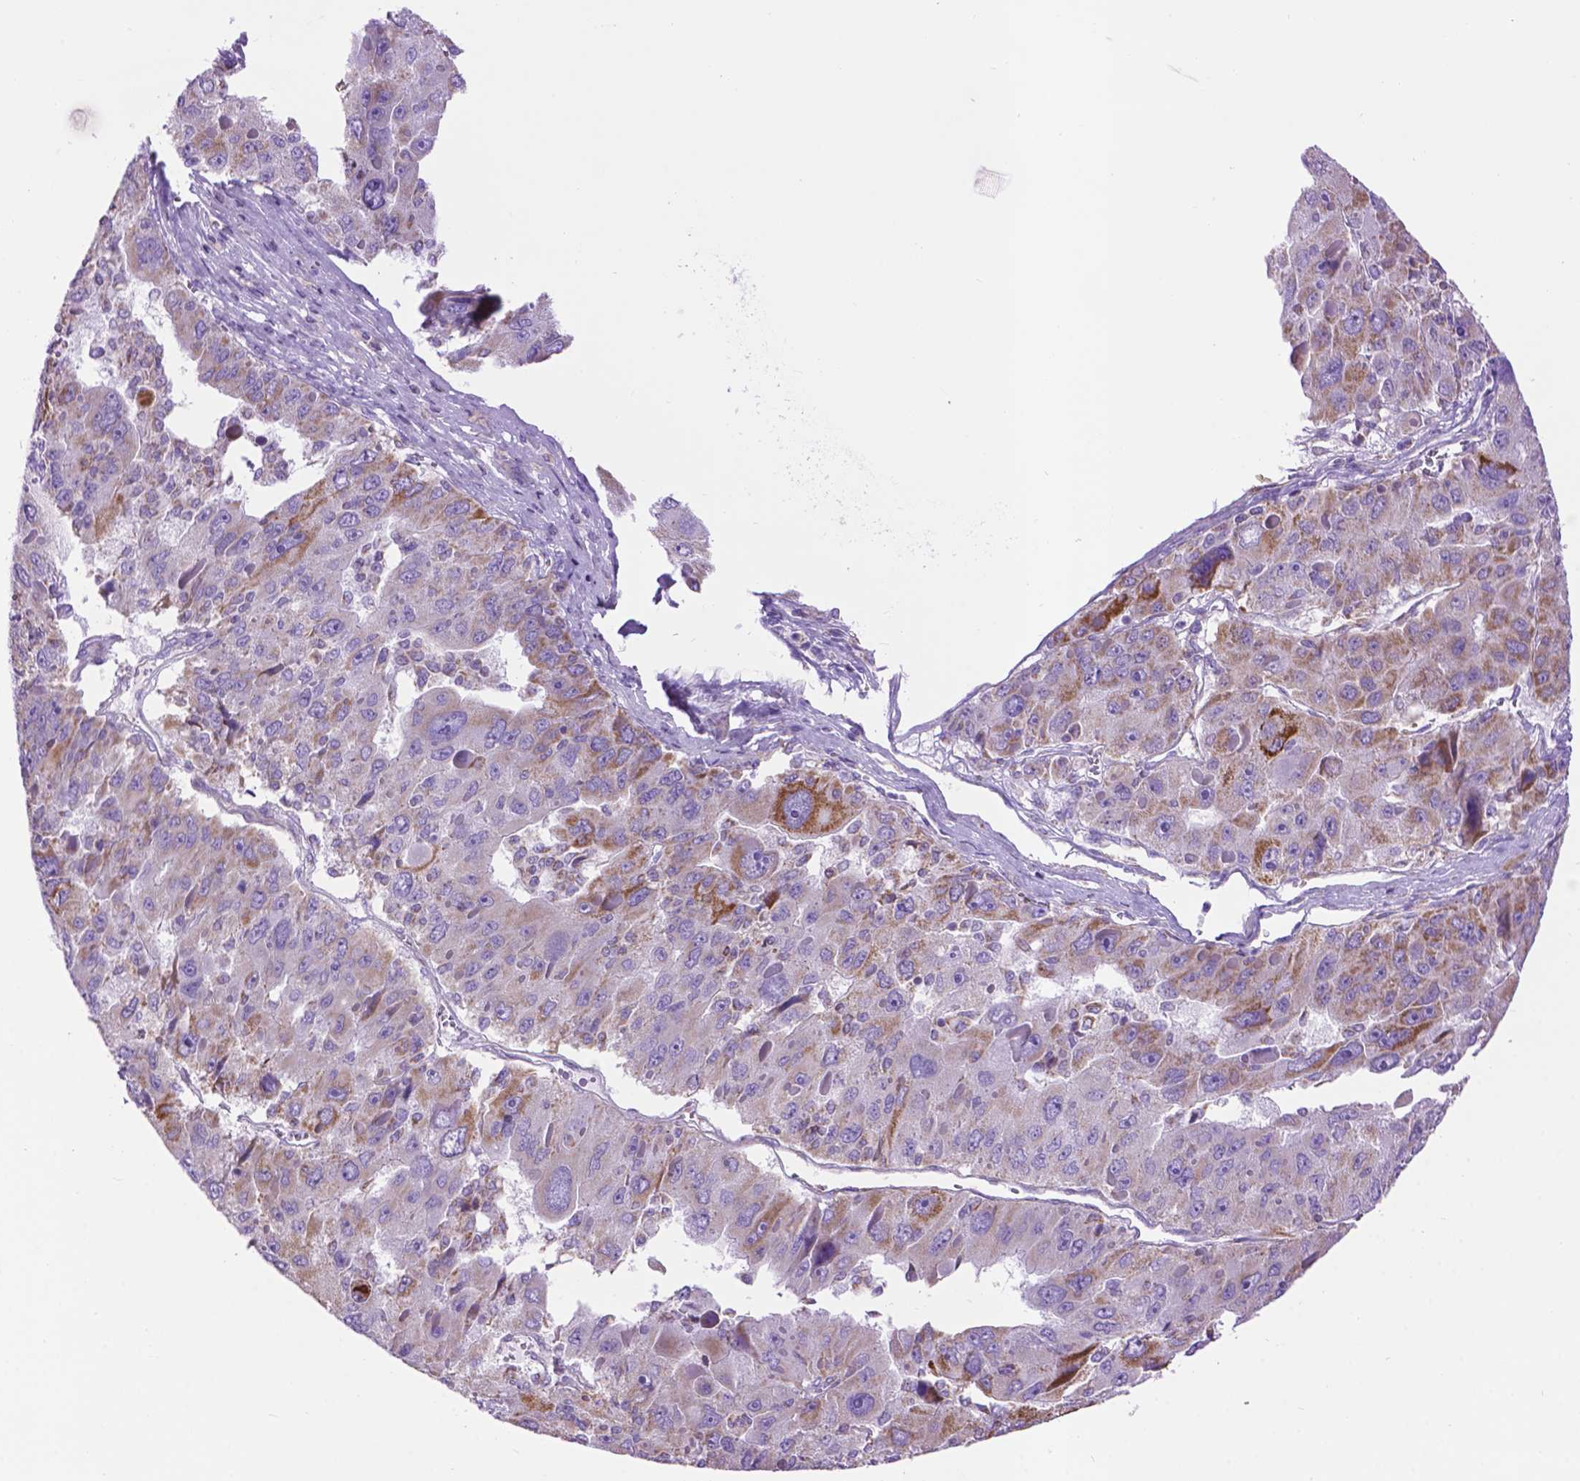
{"staining": {"intensity": "moderate", "quantity": "<25%", "location": "cytoplasmic/membranous"}, "tissue": "liver cancer", "cell_type": "Tumor cells", "image_type": "cancer", "snomed": [{"axis": "morphology", "description": "Carcinoma, Hepatocellular, NOS"}, {"axis": "topography", "description": "Liver"}], "caption": "Immunohistochemistry (IHC) of human liver cancer shows low levels of moderate cytoplasmic/membranous expression in approximately <25% of tumor cells. The staining was performed using DAB to visualize the protein expression in brown, while the nuclei were stained in blue with hematoxylin (Magnification: 20x).", "gene": "PYCR3", "patient": {"sex": "female", "age": 41}}